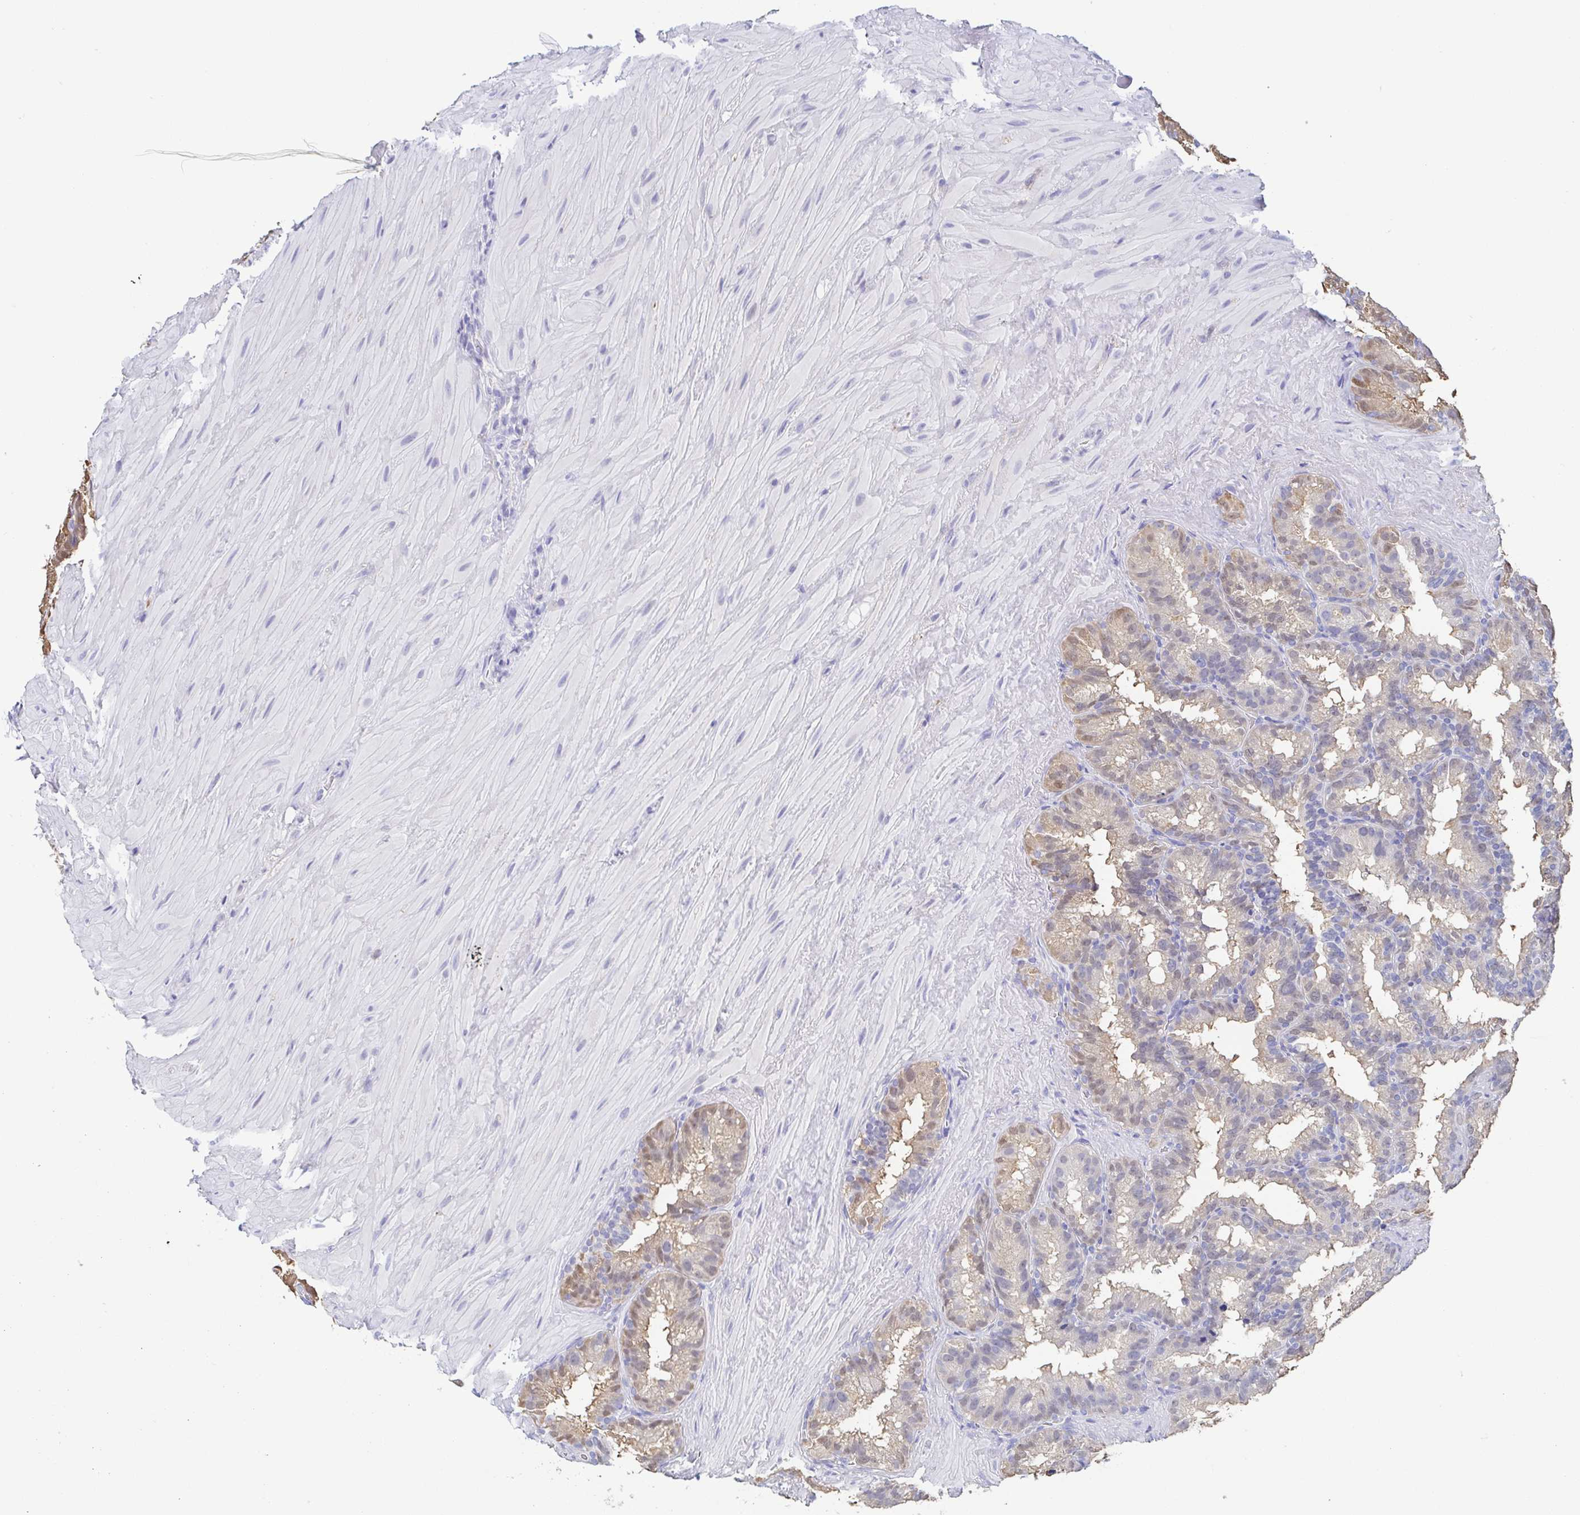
{"staining": {"intensity": "weak", "quantity": "<25%", "location": "cytoplasmic/membranous"}, "tissue": "seminal vesicle", "cell_type": "Glandular cells", "image_type": "normal", "snomed": [{"axis": "morphology", "description": "Normal tissue, NOS"}, {"axis": "topography", "description": "Seminal veicle"}], "caption": "Micrograph shows no protein positivity in glandular cells of normal seminal vesicle. (Brightfield microscopy of DAB (3,3'-diaminobenzidine) immunohistochemistry (IHC) at high magnification).", "gene": "TREH", "patient": {"sex": "male", "age": 60}}